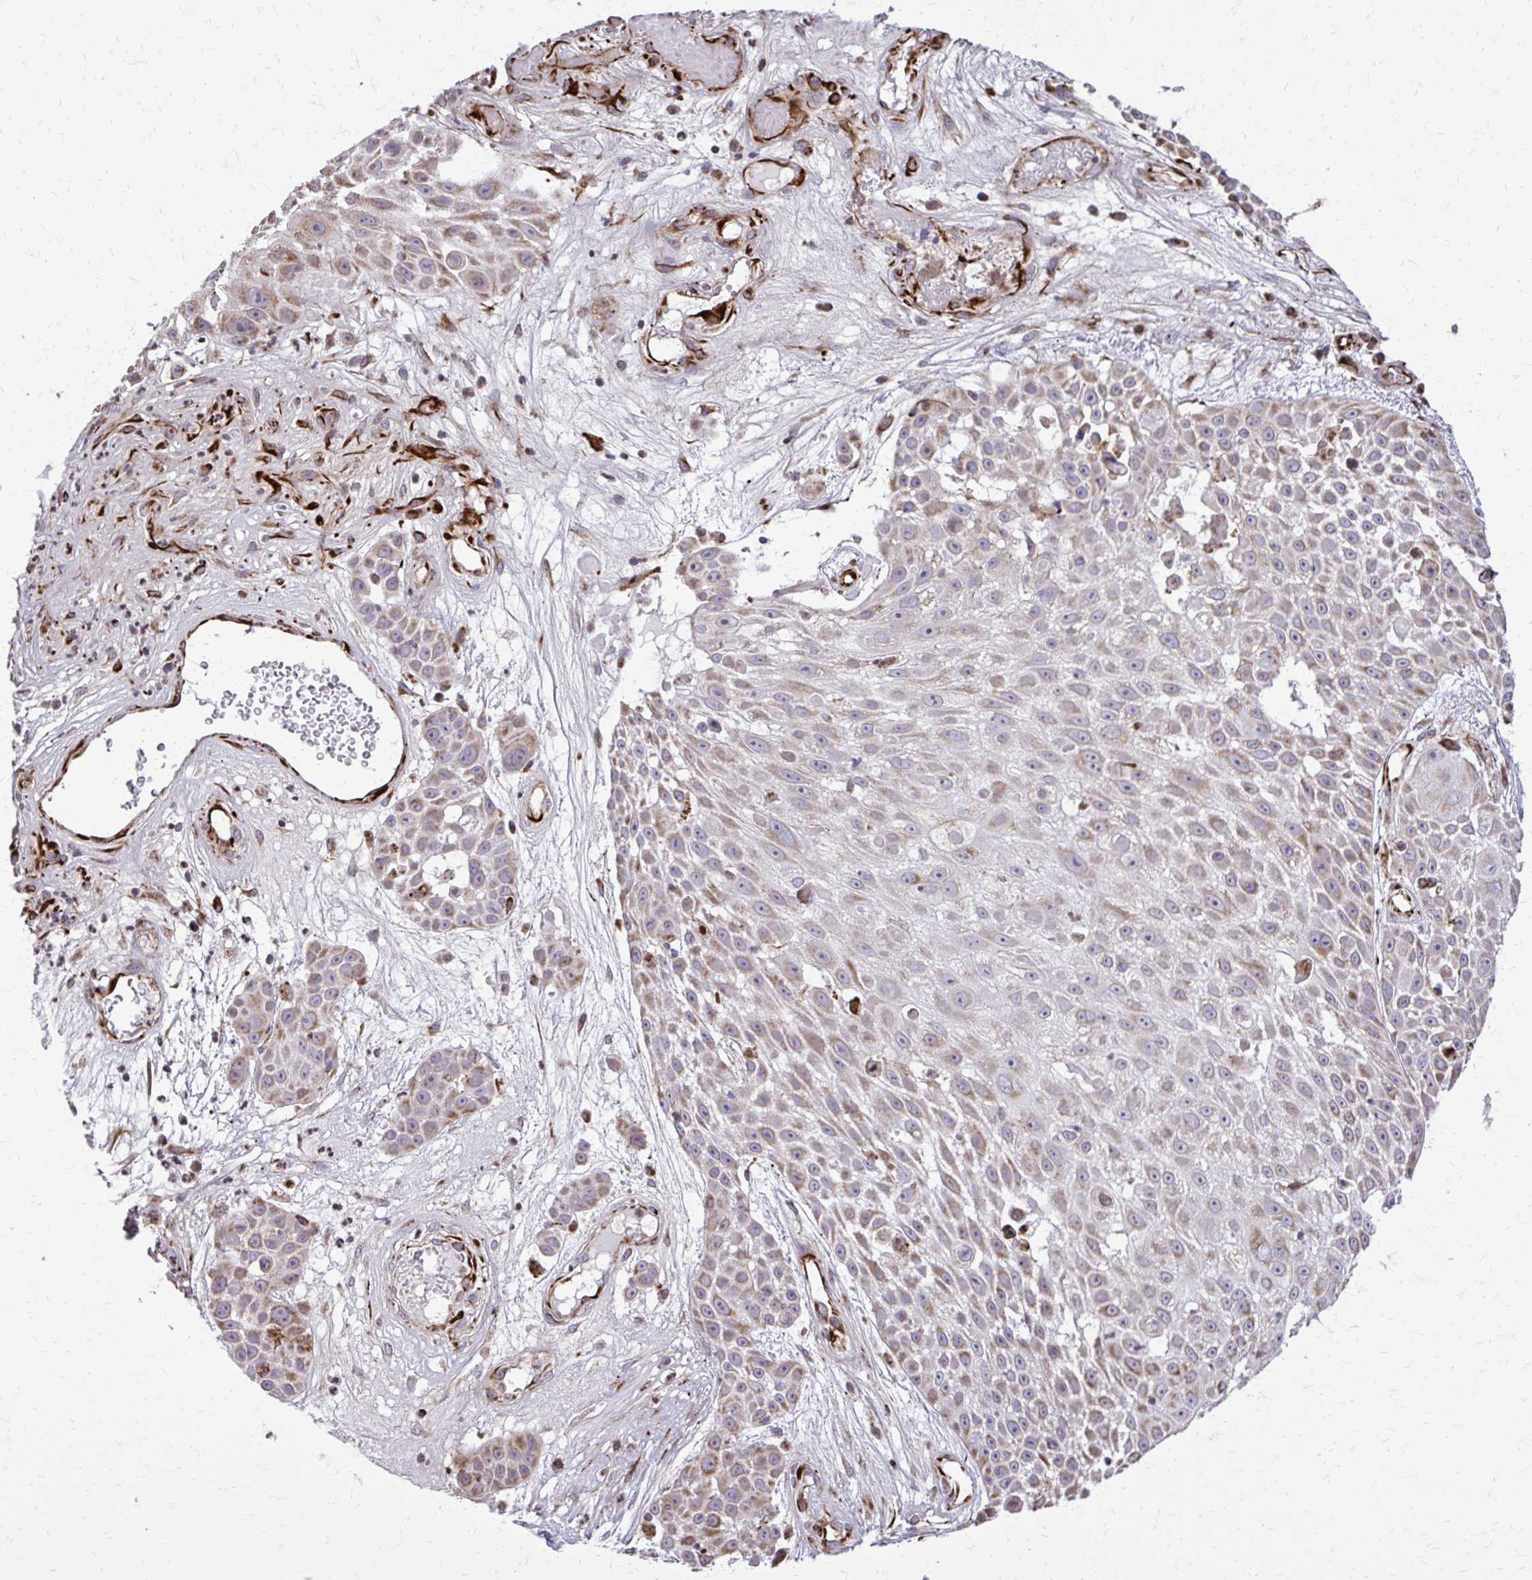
{"staining": {"intensity": "moderate", "quantity": ">75%", "location": "cytoplasmic/membranous"}, "tissue": "skin cancer", "cell_type": "Tumor cells", "image_type": "cancer", "snomed": [{"axis": "morphology", "description": "Squamous cell carcinoma, NOS"}, {"axis": "topography", "description": "Skin"}], "caption": "IHC of human squamous cell carcinoma (skin) displays medium levels of moderate cytoplasmic/membranous expression in approximately >75% of tumor cells. The protein is shown in brown color, while the nuclei are stained blue.", "gene": "ABCC3", "patient": {"sex": "female", "age": 86}}